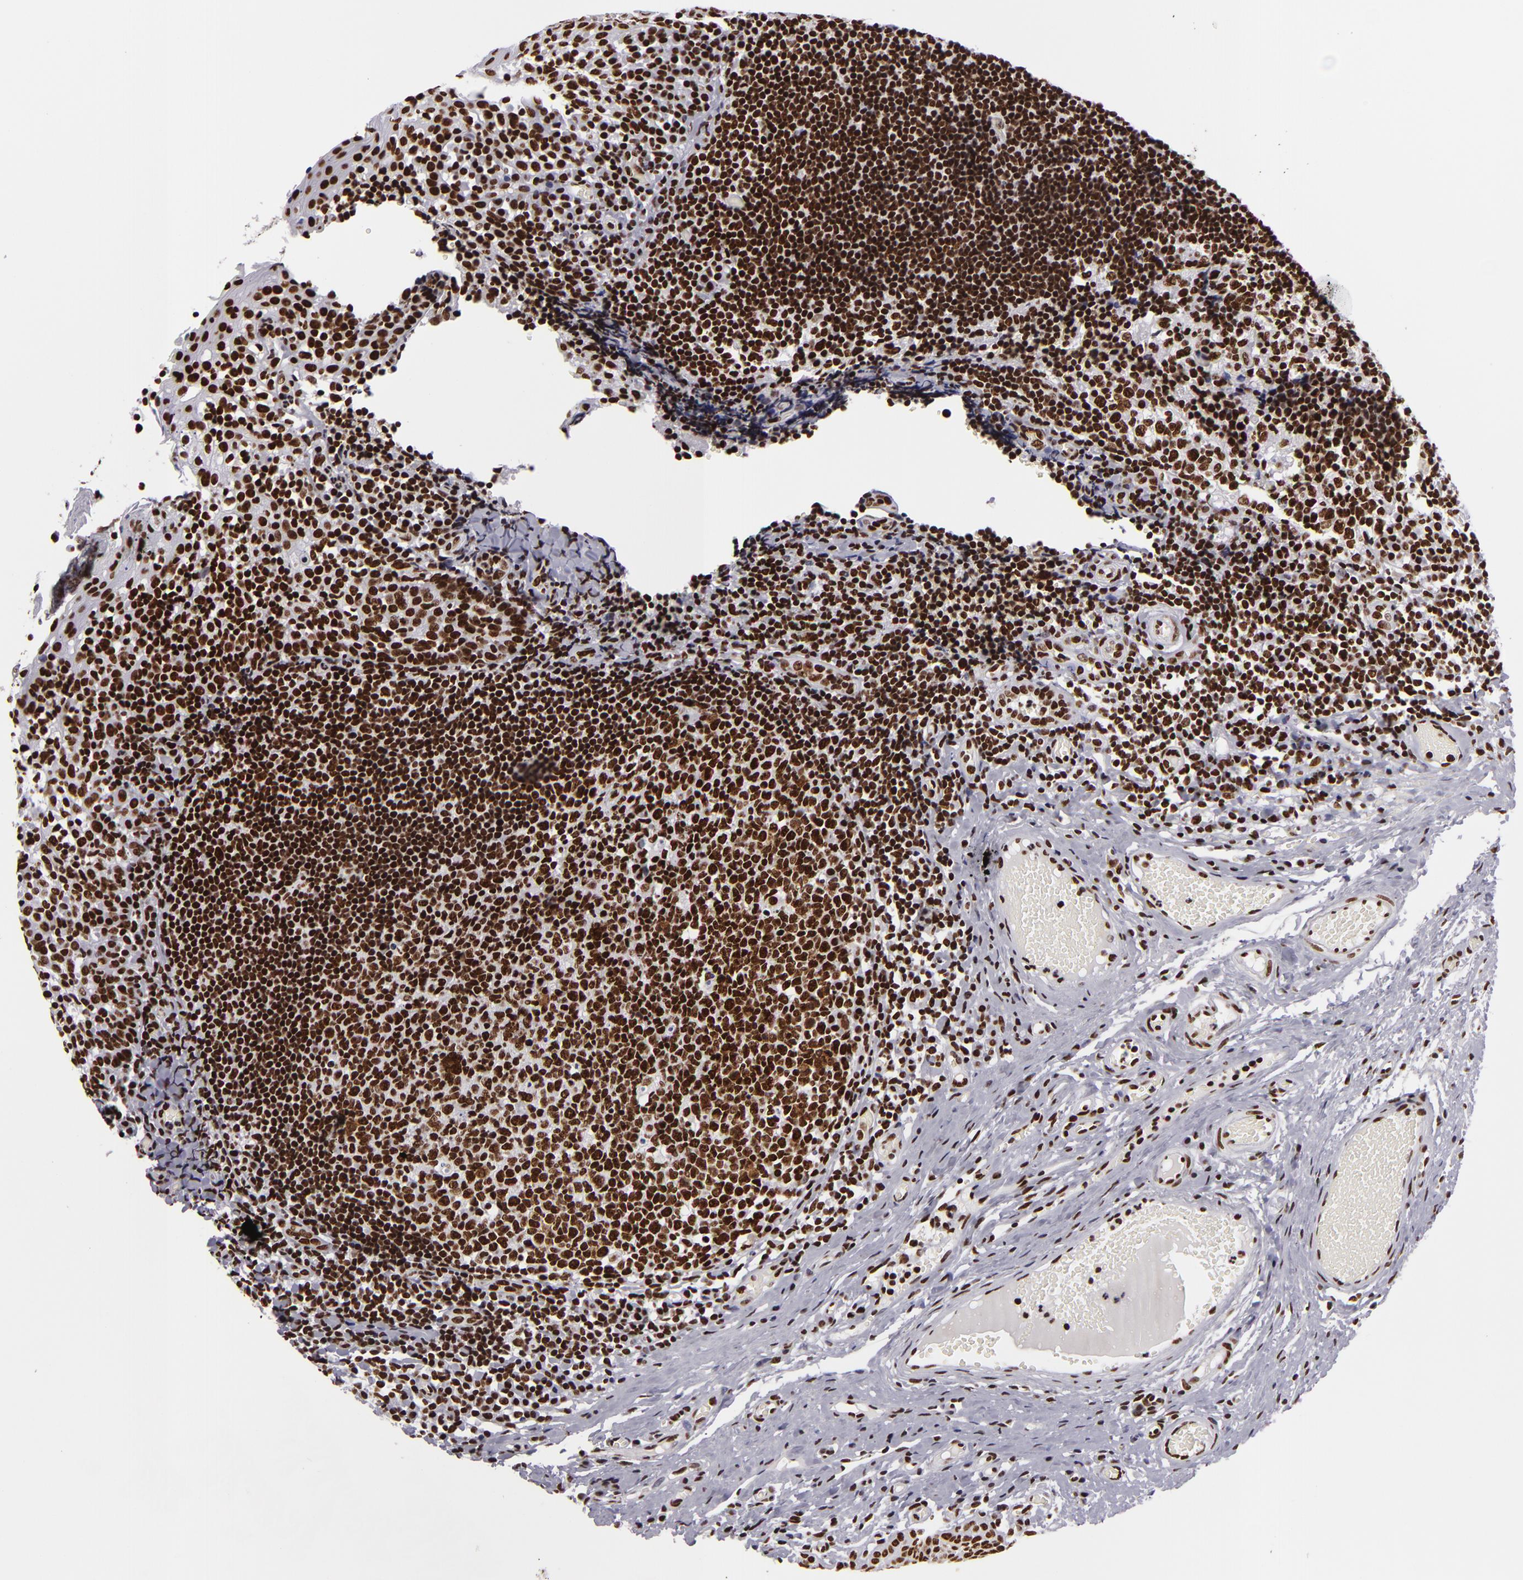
{"staining": {"intensity": "strong", "quantity": ">75%", "location": "nuclear"}, "tissue": "tonsil", "cell_type": "Germinal center cells", "image_type": "normal", "snomed": [{"axis": "morphology", "description": "Normal tissue, NOS"}, {"axis": "topography", "description": "Tonsil"}], "caption": "This is an image of IHC staining of benign tonsil, which shows strong staining in the nuclear of germinal center cells.", "gene": "SAFB", "patient": {"sex": "female", "age": 34}}